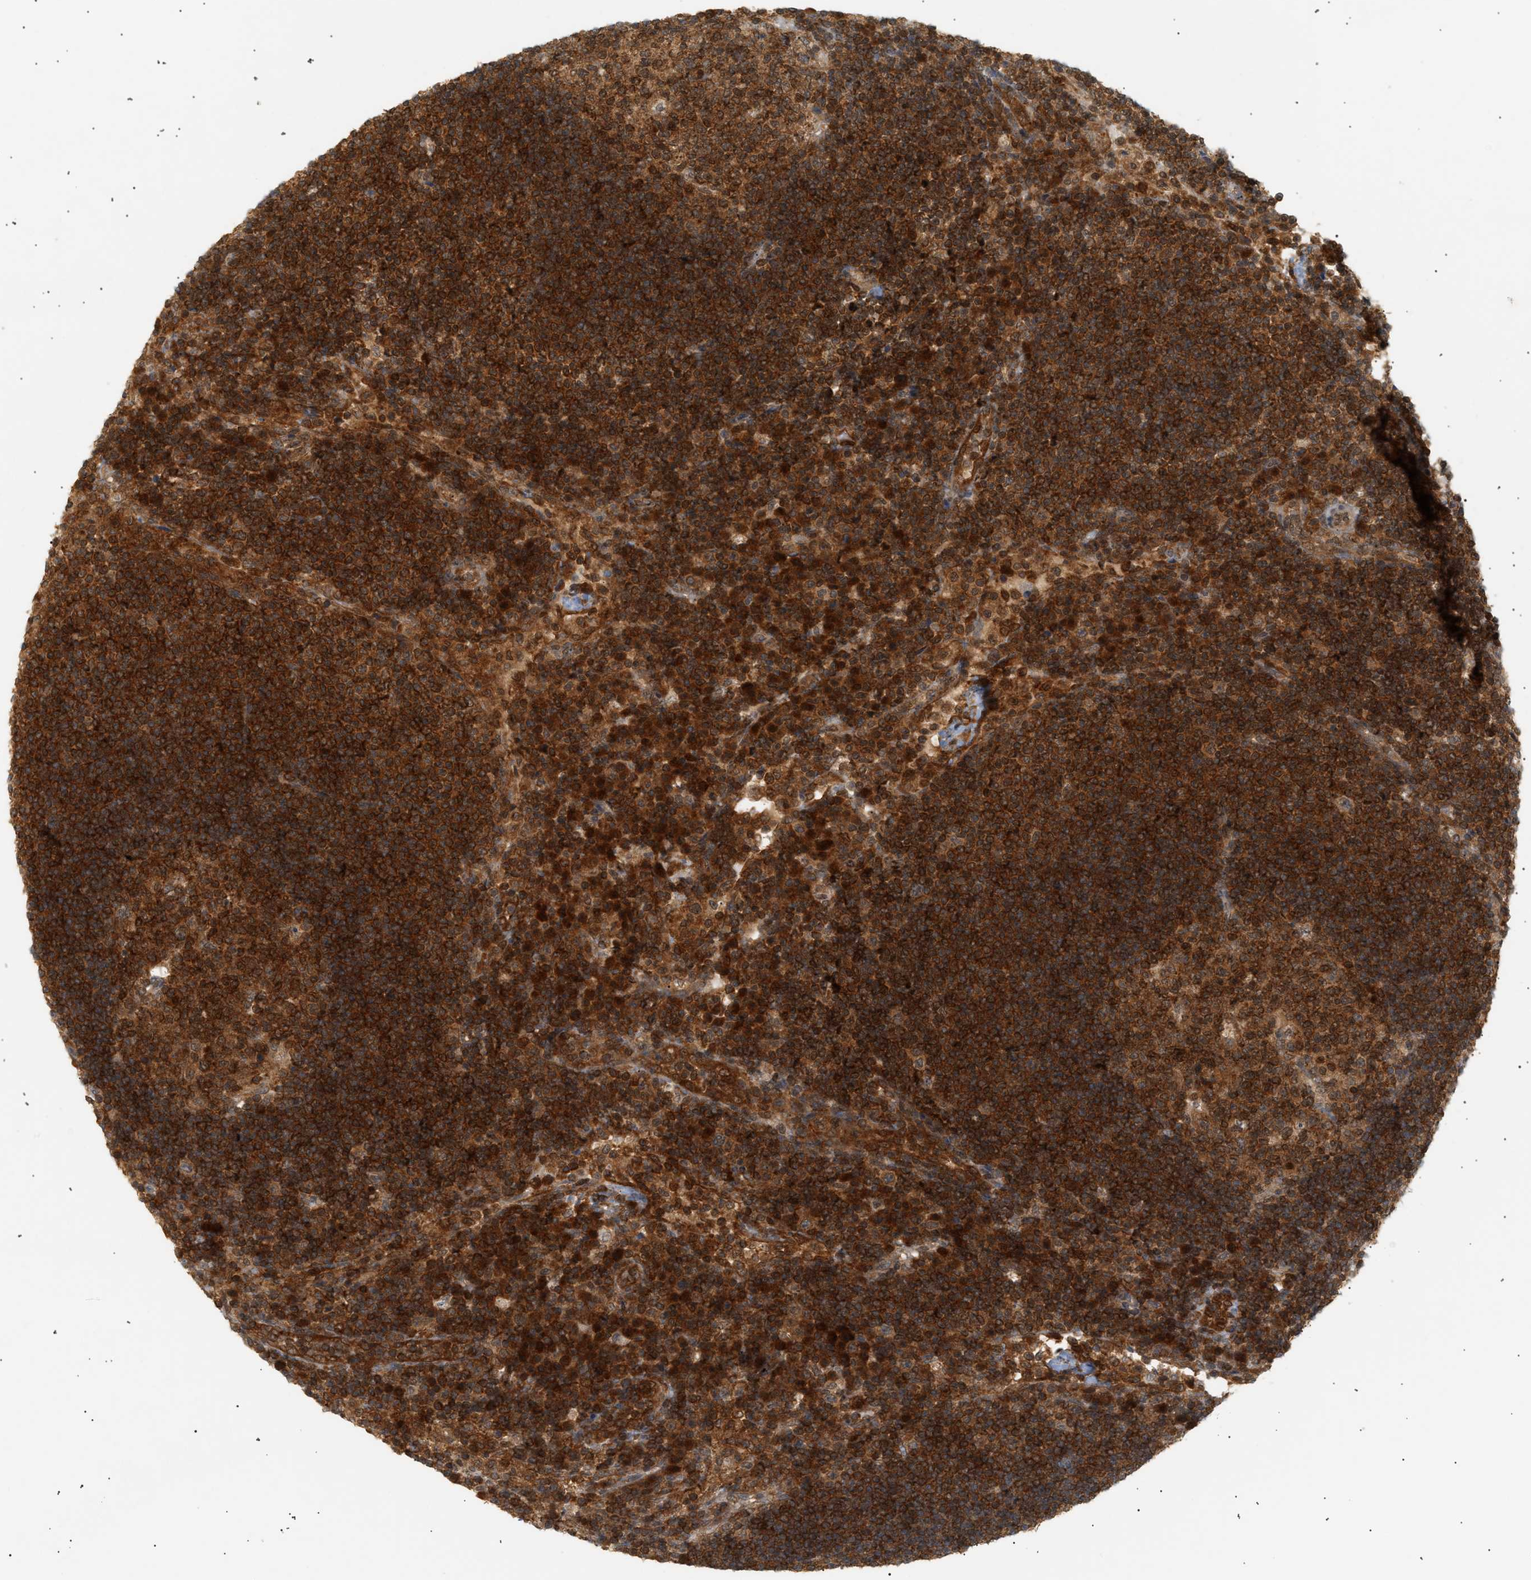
{"staining": {"intensity": "strong", "quantity": ">75%", "location": "cytoplasmic/membranous"}, "tissue": "lymph node", "cell_type": "Germinal center cells", "image_type": "normal", "snomed": [{"axis": "morphology", "description": "Normal tissue, NOS"}, {"axis": "topography", "description": "Lymph node"}], "caption": "Brown immunohistochemical staining in unremarkable human lymph node demonstrates strong cytoplasmic/membranous expression in approximately >75% of germinal center cells. (Brightfield microscopy of DAB IHC at high magnification).", "gene": "SHC1", "patient": {"sex": "female", "age": 53}}